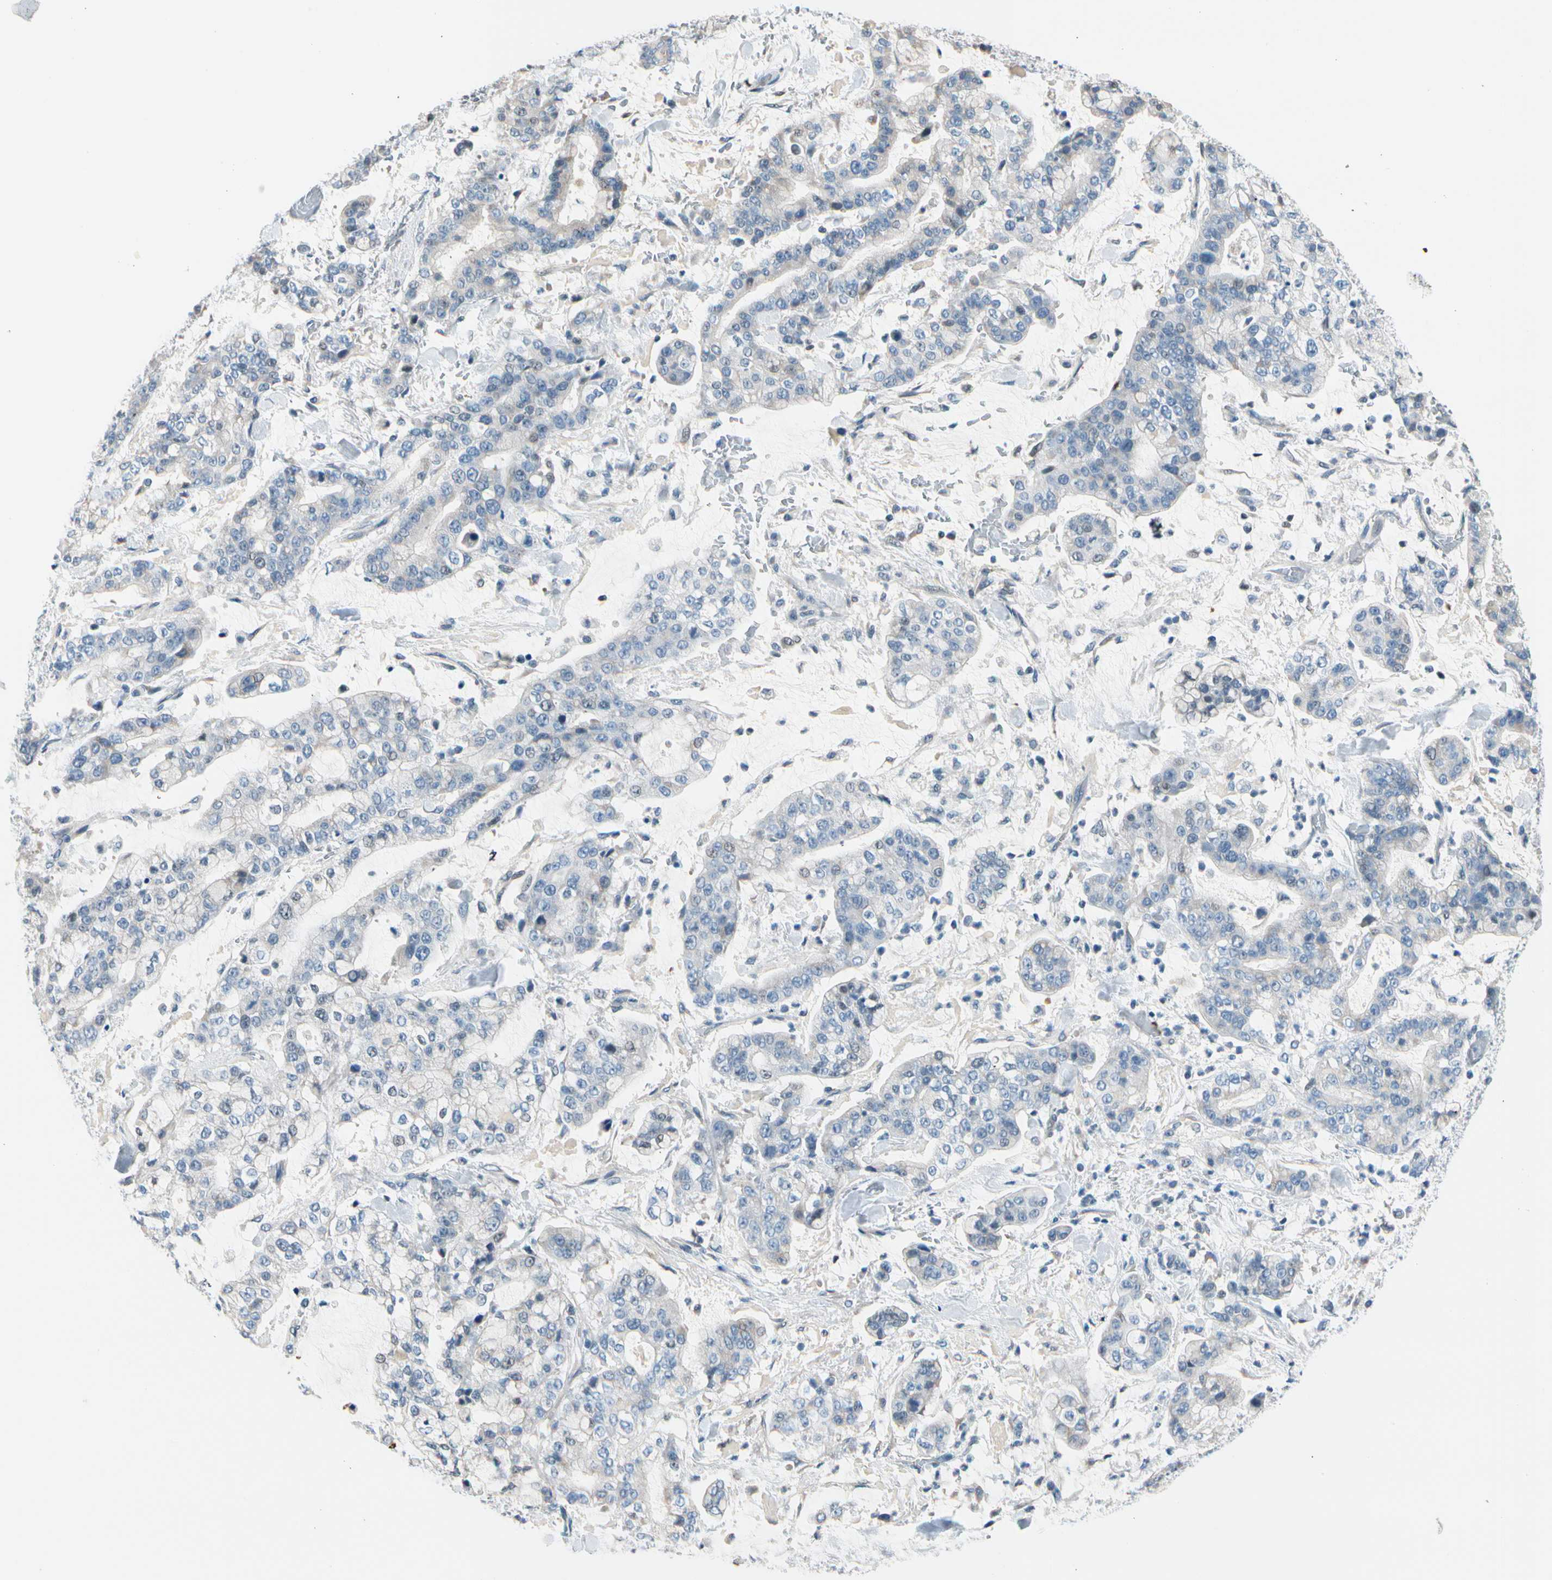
{"staining": {"intensity": "negative", "quantity": "none", "location": "none"}, "tissue": "stomach cancer", "cell_type": "Tumor cells", "image_type": "cancer", "snomed": [{"axis": "morphology", "description": "Normal tissue, NOS"}, {"axis": "morphology", "description": "Adenocarcinoma, NOS"}, {"axis": "topography", "description": "Stomach, upper"}, {"axis": "topography", "description": "Stomach"}], "caption": "This is a photomicrograph of immunohistochemistry staining of stomach adenocarcinoma, which shows no staining in tumor cells.", "gene": "STK40", "patient": {"sex": "male", "age": 76}}